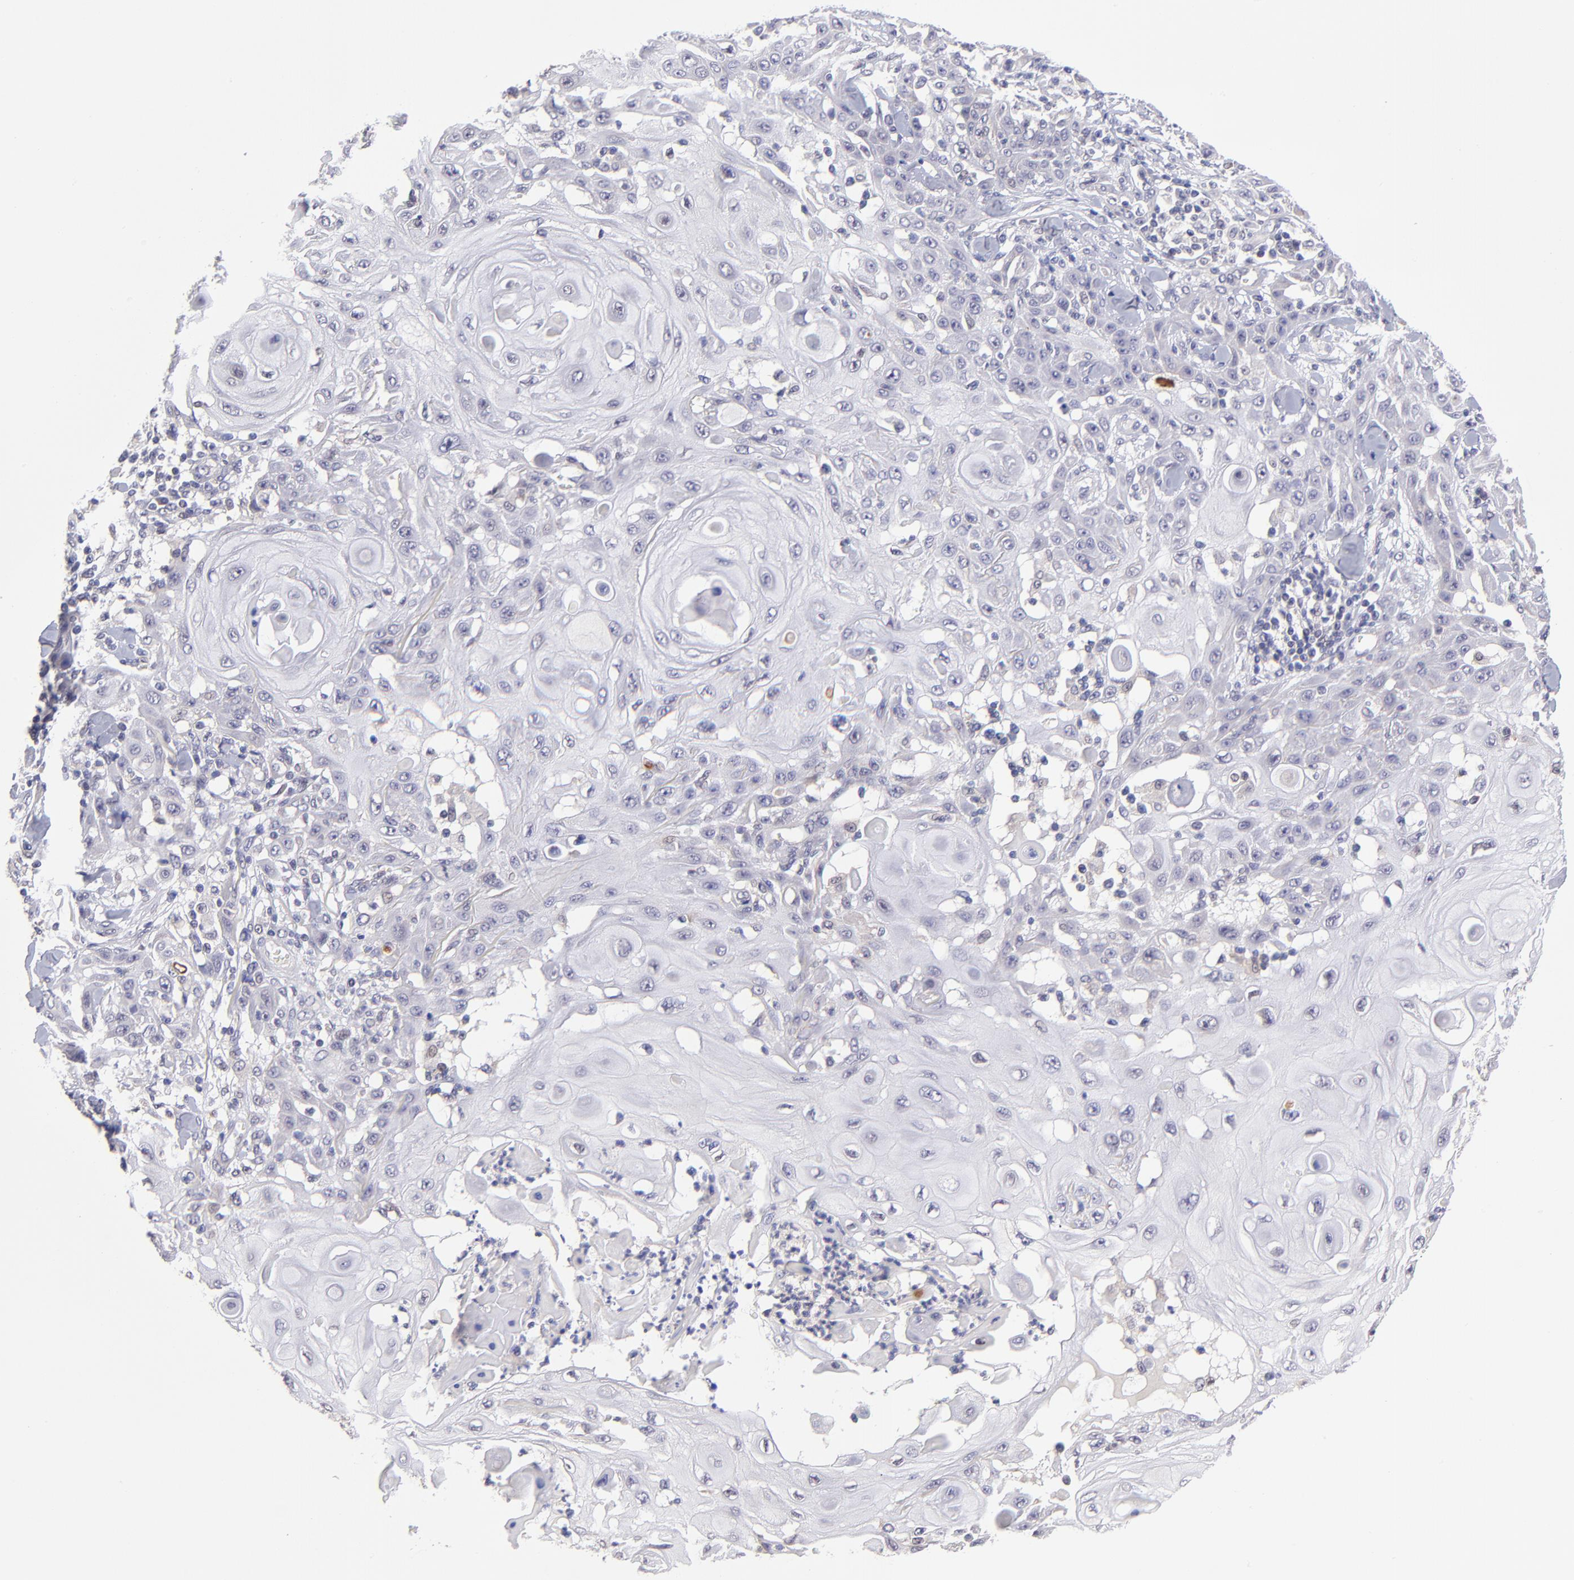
{"staining": {"intensity": "negative", "quantity": "none", "location": "none"}, "tissue": "skin cancer", "cell_type": "Tumor cells", "image_type": "cancer", "snomed": [{"axis": "morphology", "description": "Squamous cell carcinoma, NOS"}, {"axis": "topography", "description": "Skin"}], "caption": "Skin cancer stained for a protein using IHC reveals no staining tumor cells.", "gene": "NSF", "patient": {"sex": "male", "age": 24}}